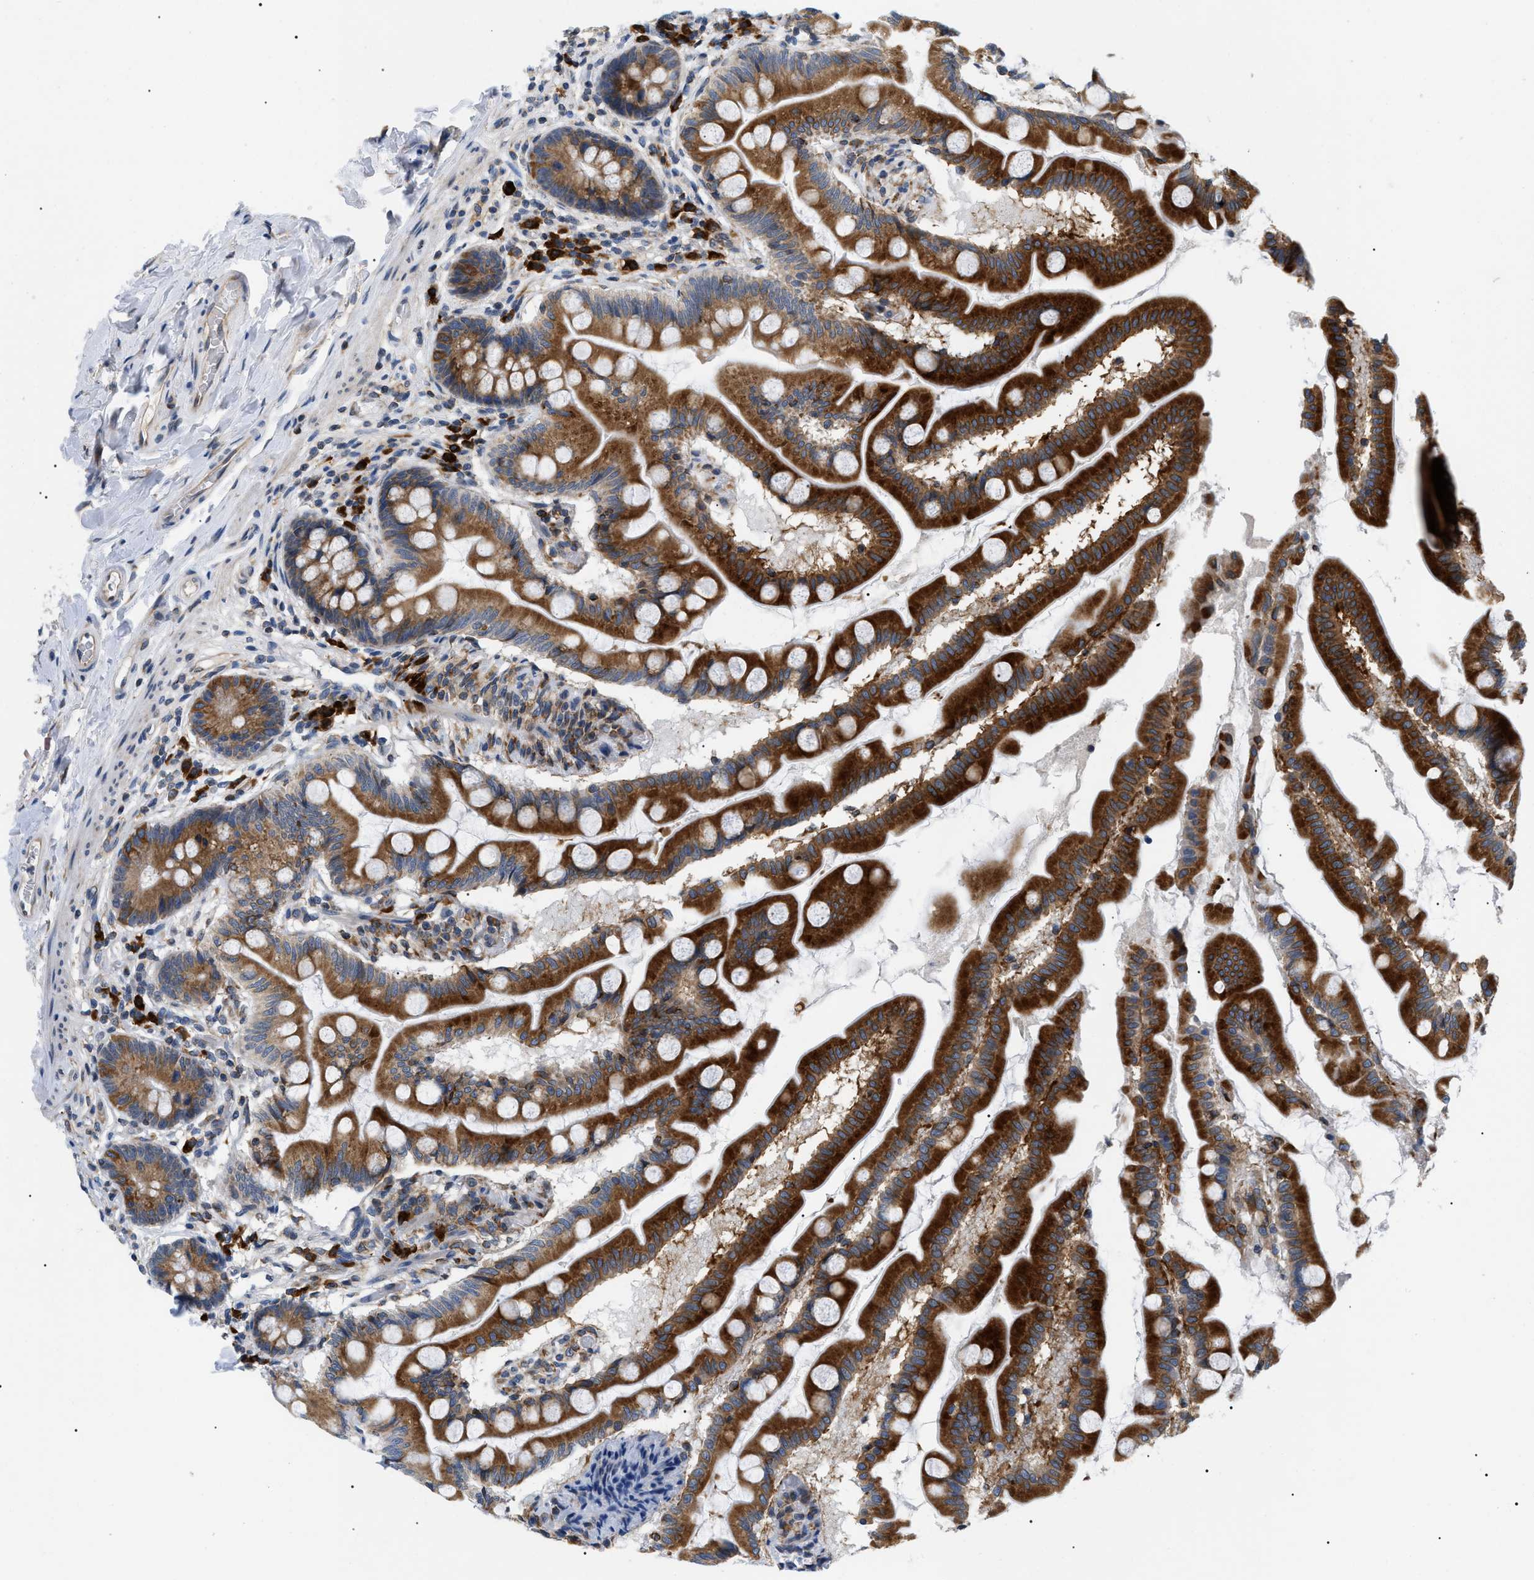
{"staining": {"intensity": "strong", "quantity": ">75%", "location": "cytoplasmic/membranous"}, "tissue": "small intestine", "cell_type": "Glandular cells", "image_type": "normal", "snomed": [{"axis": "morphology", "description": "Normal tissue, NOS"}, {"axis": "topography", "description": "Small intestine"}], "caption": "A histopathology image showing strong cytoplasmic/membranous positivity in about >75% of glandular cells in benign small intestine, as visualized by brown immunohistochemical staining.", "gene": "DERL1", "patient": {"sex": "female", "age": 56}}